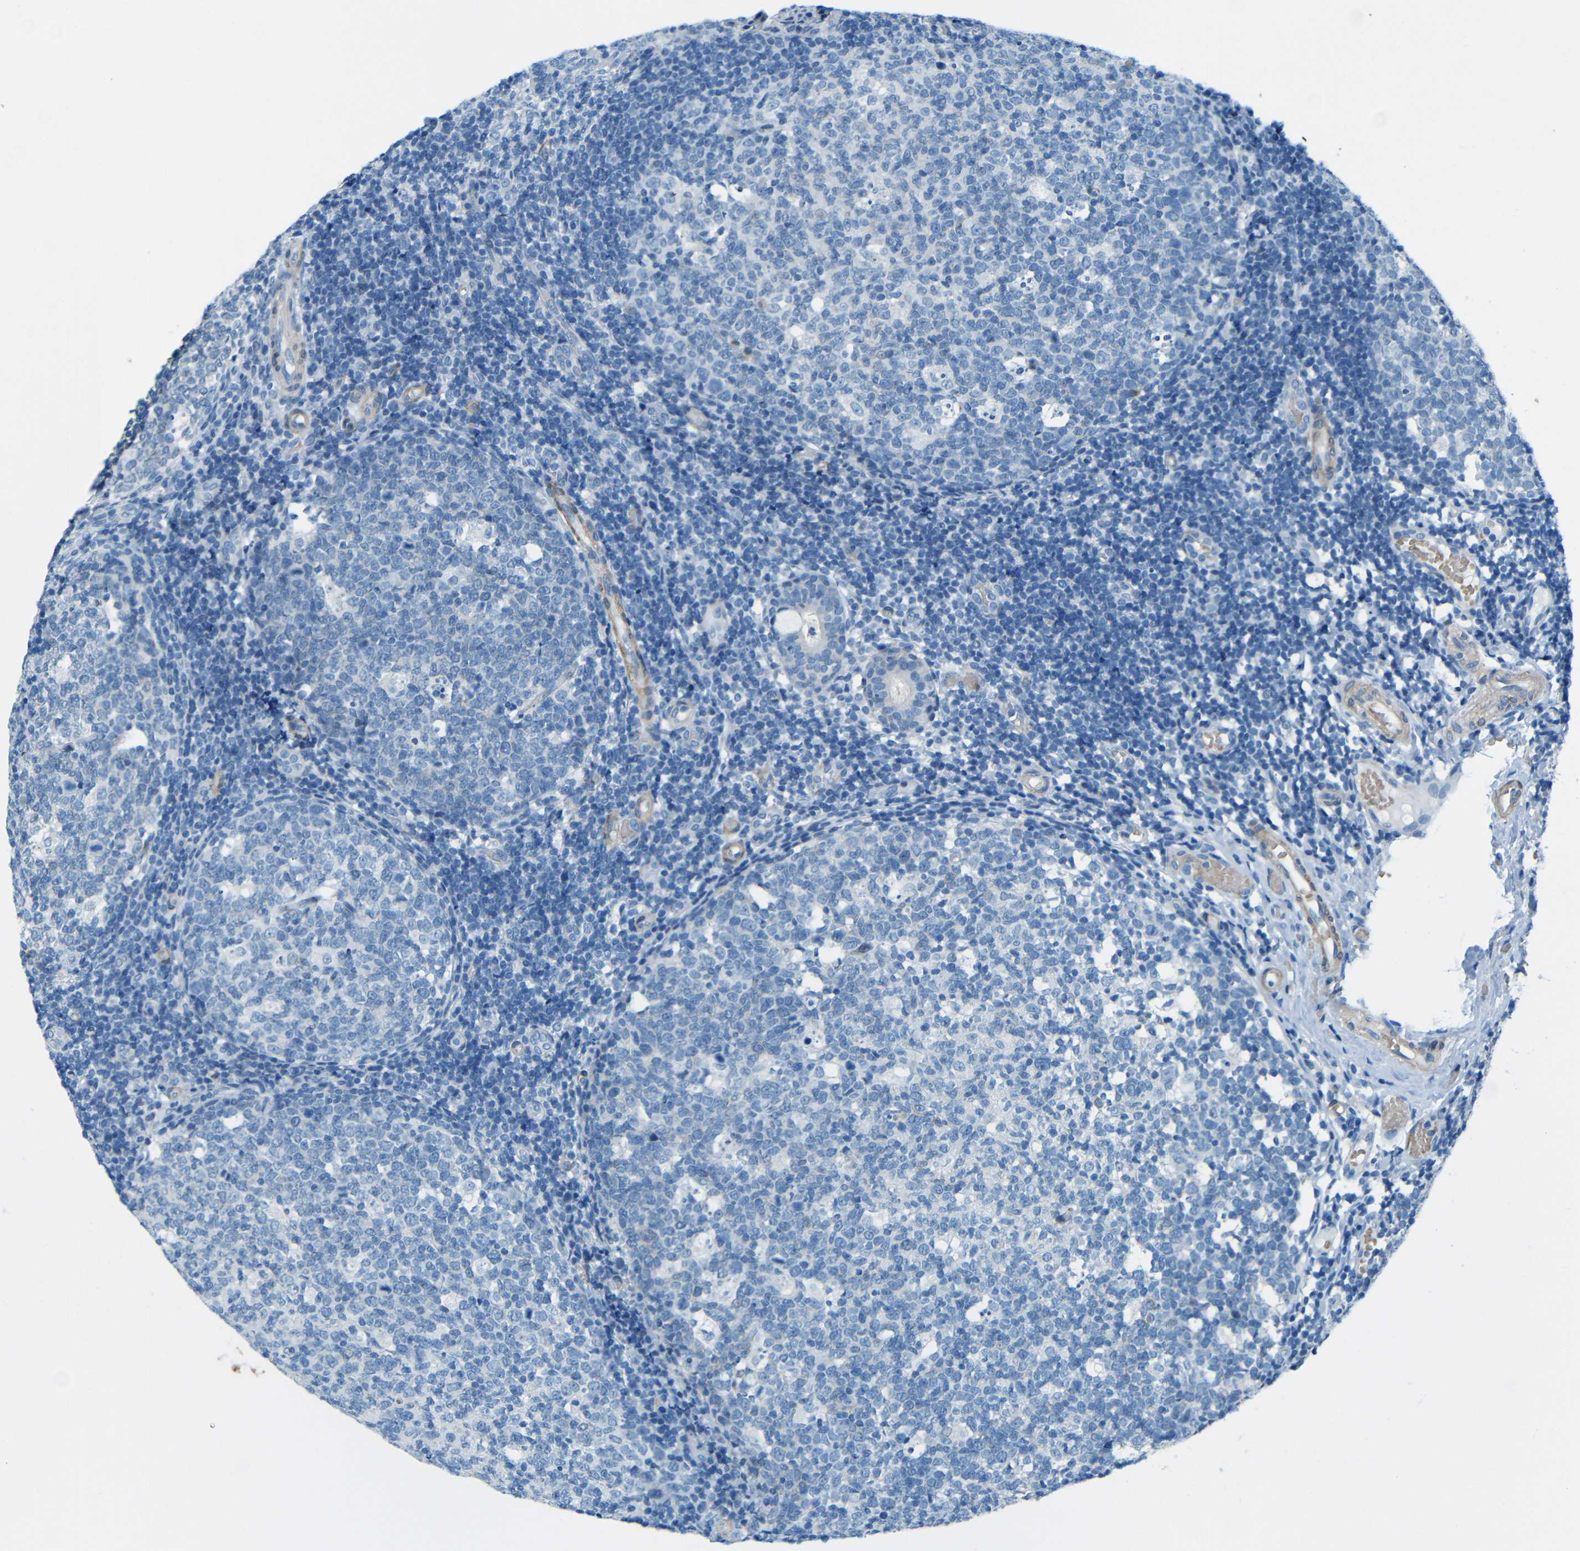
{"staining": {"intensity": "weak", "quantity": "<25%", "location": "cytoplasmic/membranous"}, "tissue": "tonsil", "cell_type": "Germinal center cells", "image_type": "normal", "snomed": [{"axis": "morphology", "description": "Normal tissue, NOS"}, {"axis": "topography", "description": "Tonsil"}], "caption": "Protein analysis of unremarkable tonsil shows no significant expression in germinal center cells.", "gene": "MAP2", "patient": {"sex": "female", "age": 19}}